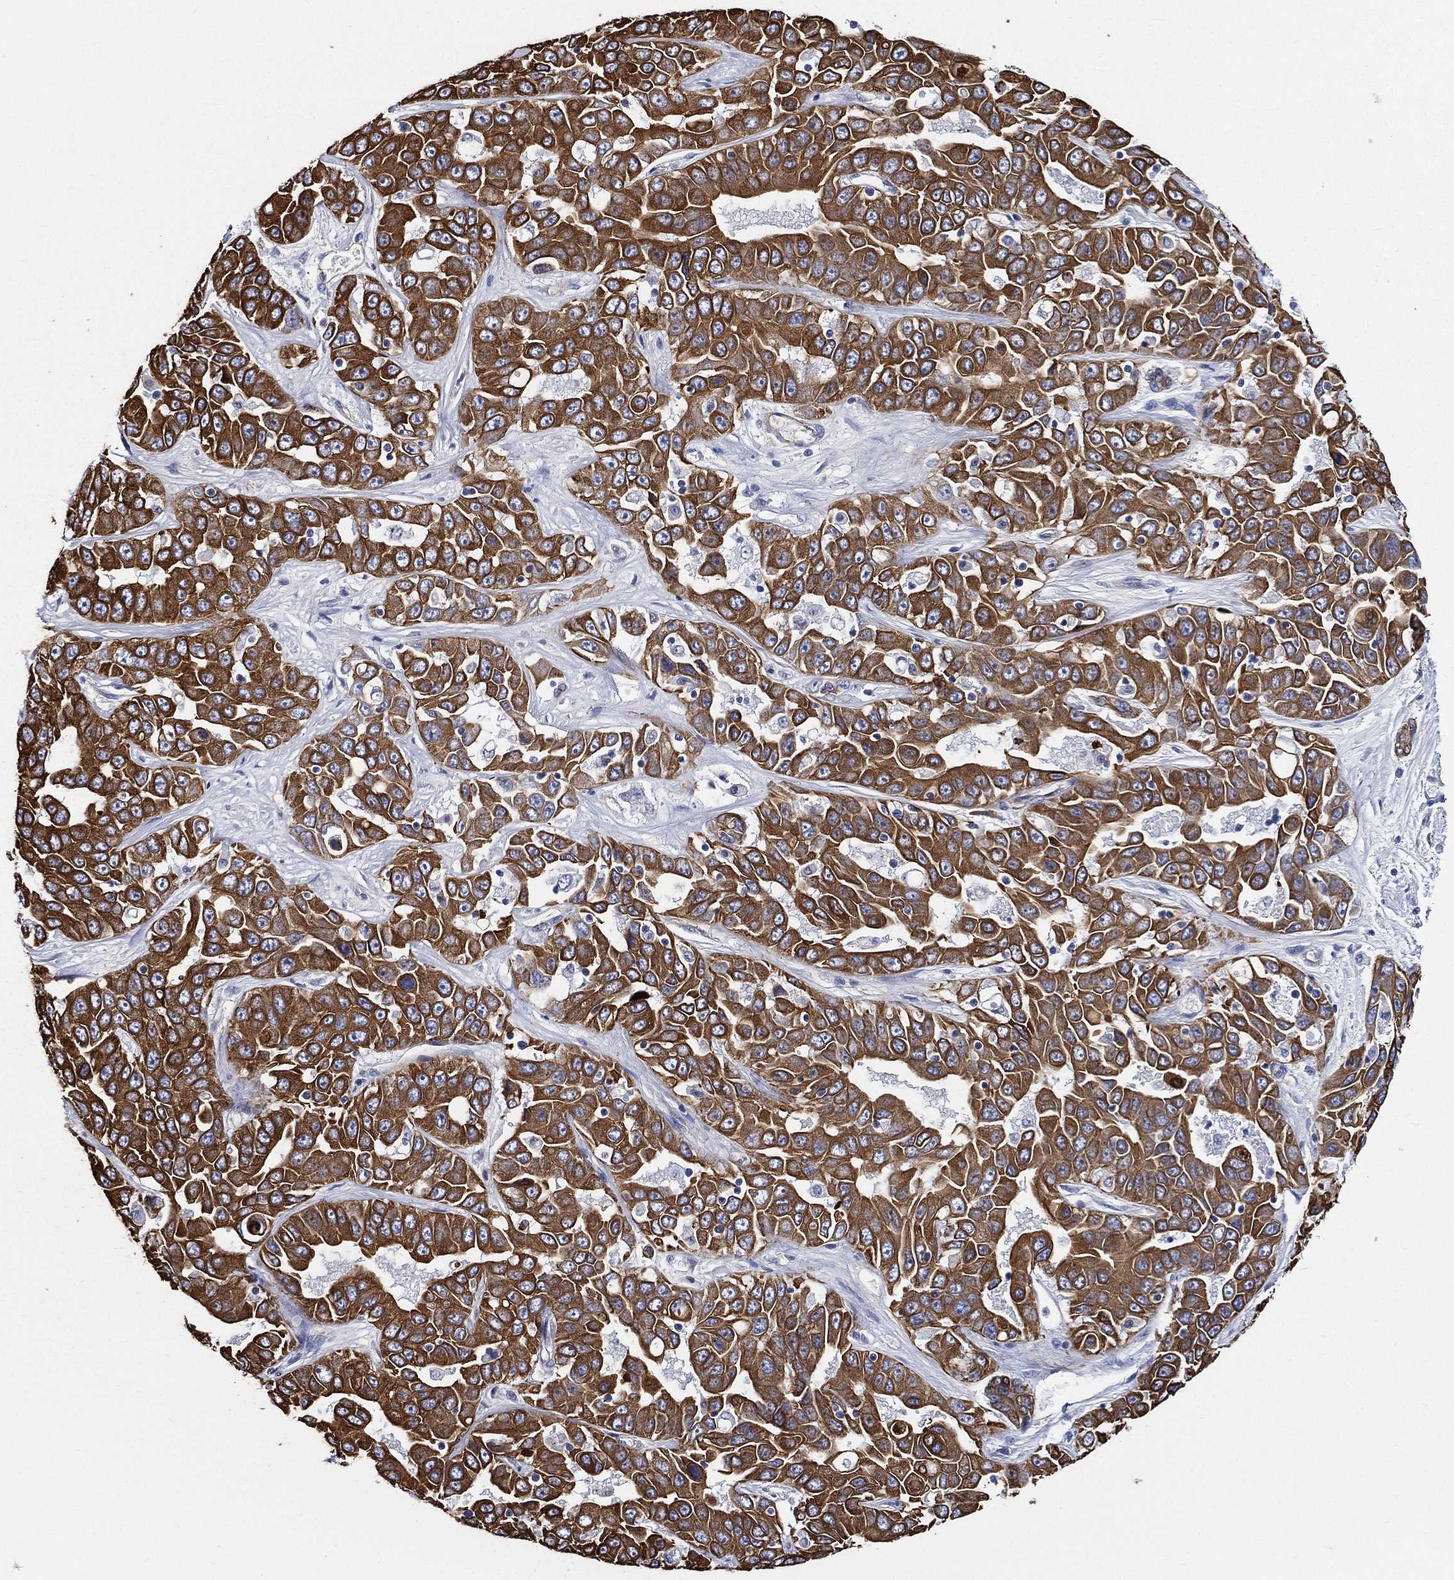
{"staining": {"intensity": "strong", "quantity": ">75%", "location": "cytoplasmic/membranous"}, "tissue": "liver cancer", "cell_type": "Tumor cells", "image_type": "cancer", "snomed": [{"axis": "morphology", "description": "Cholangiocarcinoma"}, {"axis": "topography", "description": "Liver"}], "caption": "A brown stain shows strong cytoplasmic/membranous staining of a protein in liver cancer tumor cells.", "gene": "NEDD9", "patient": {"sex": "female", "age": 52}}